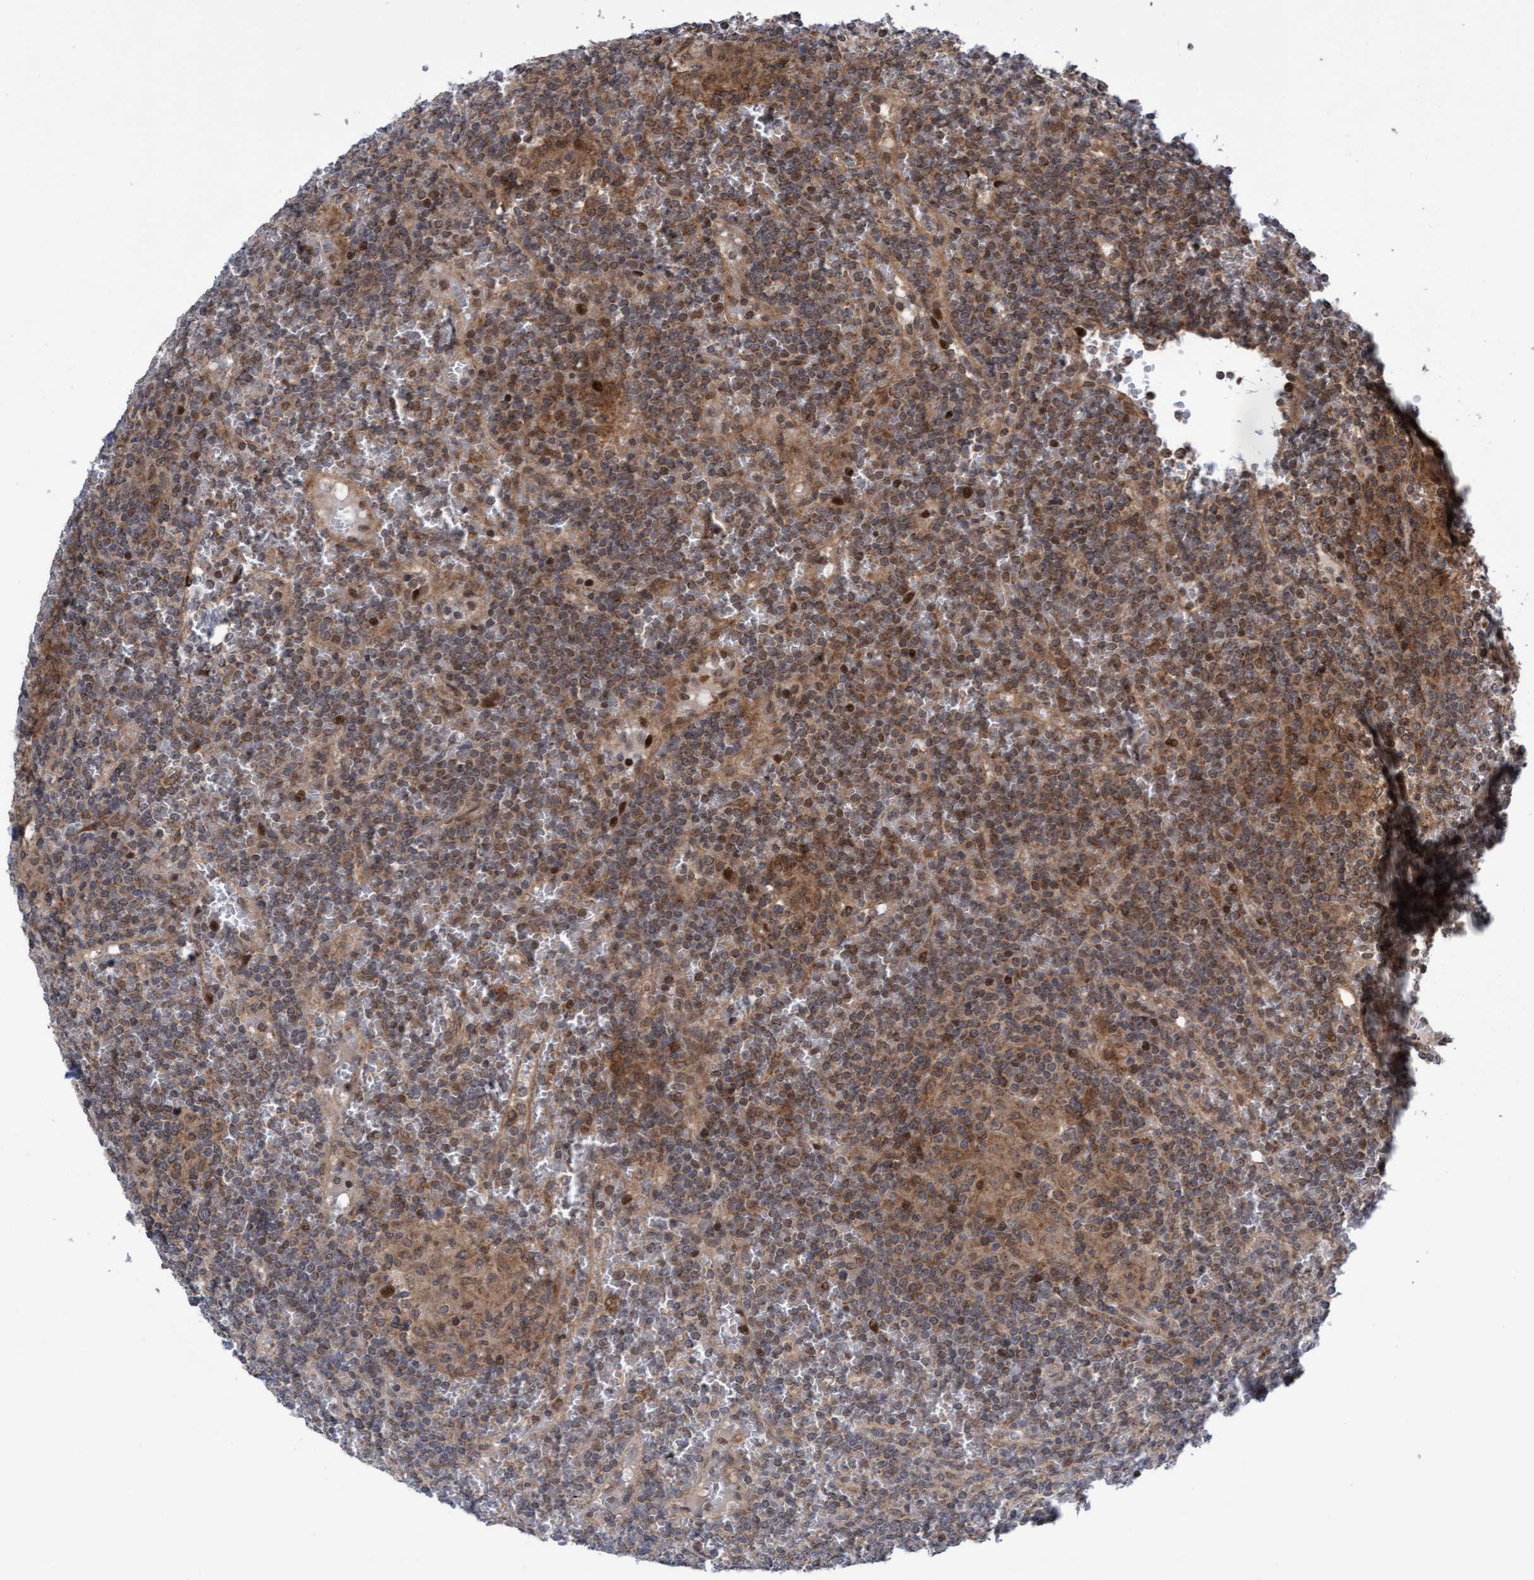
{"staining": {"intensity": "moderate", "quantity": ">75%", "location": "cytoplasmic/membranous,nuclear"}, "tissue": "lymphoma", "cell_type": "Tumor cells", "image_type": "cancer", "snomed": [{"axis": "morphology", "description": "Malignant lymphoma, non-Hodgkin's type, Low grade"}, {"axis": "topography", "description": "Spleen"}], "caption": "Lymphoma tissue exhibits moderate cytoplasmic/membranous and nuclear expression in approximately >75% of tumor cells, visualized by immunohistochemistry.", "gene": "ITFG1", "patient": {"sex": "female", "age": 19}}